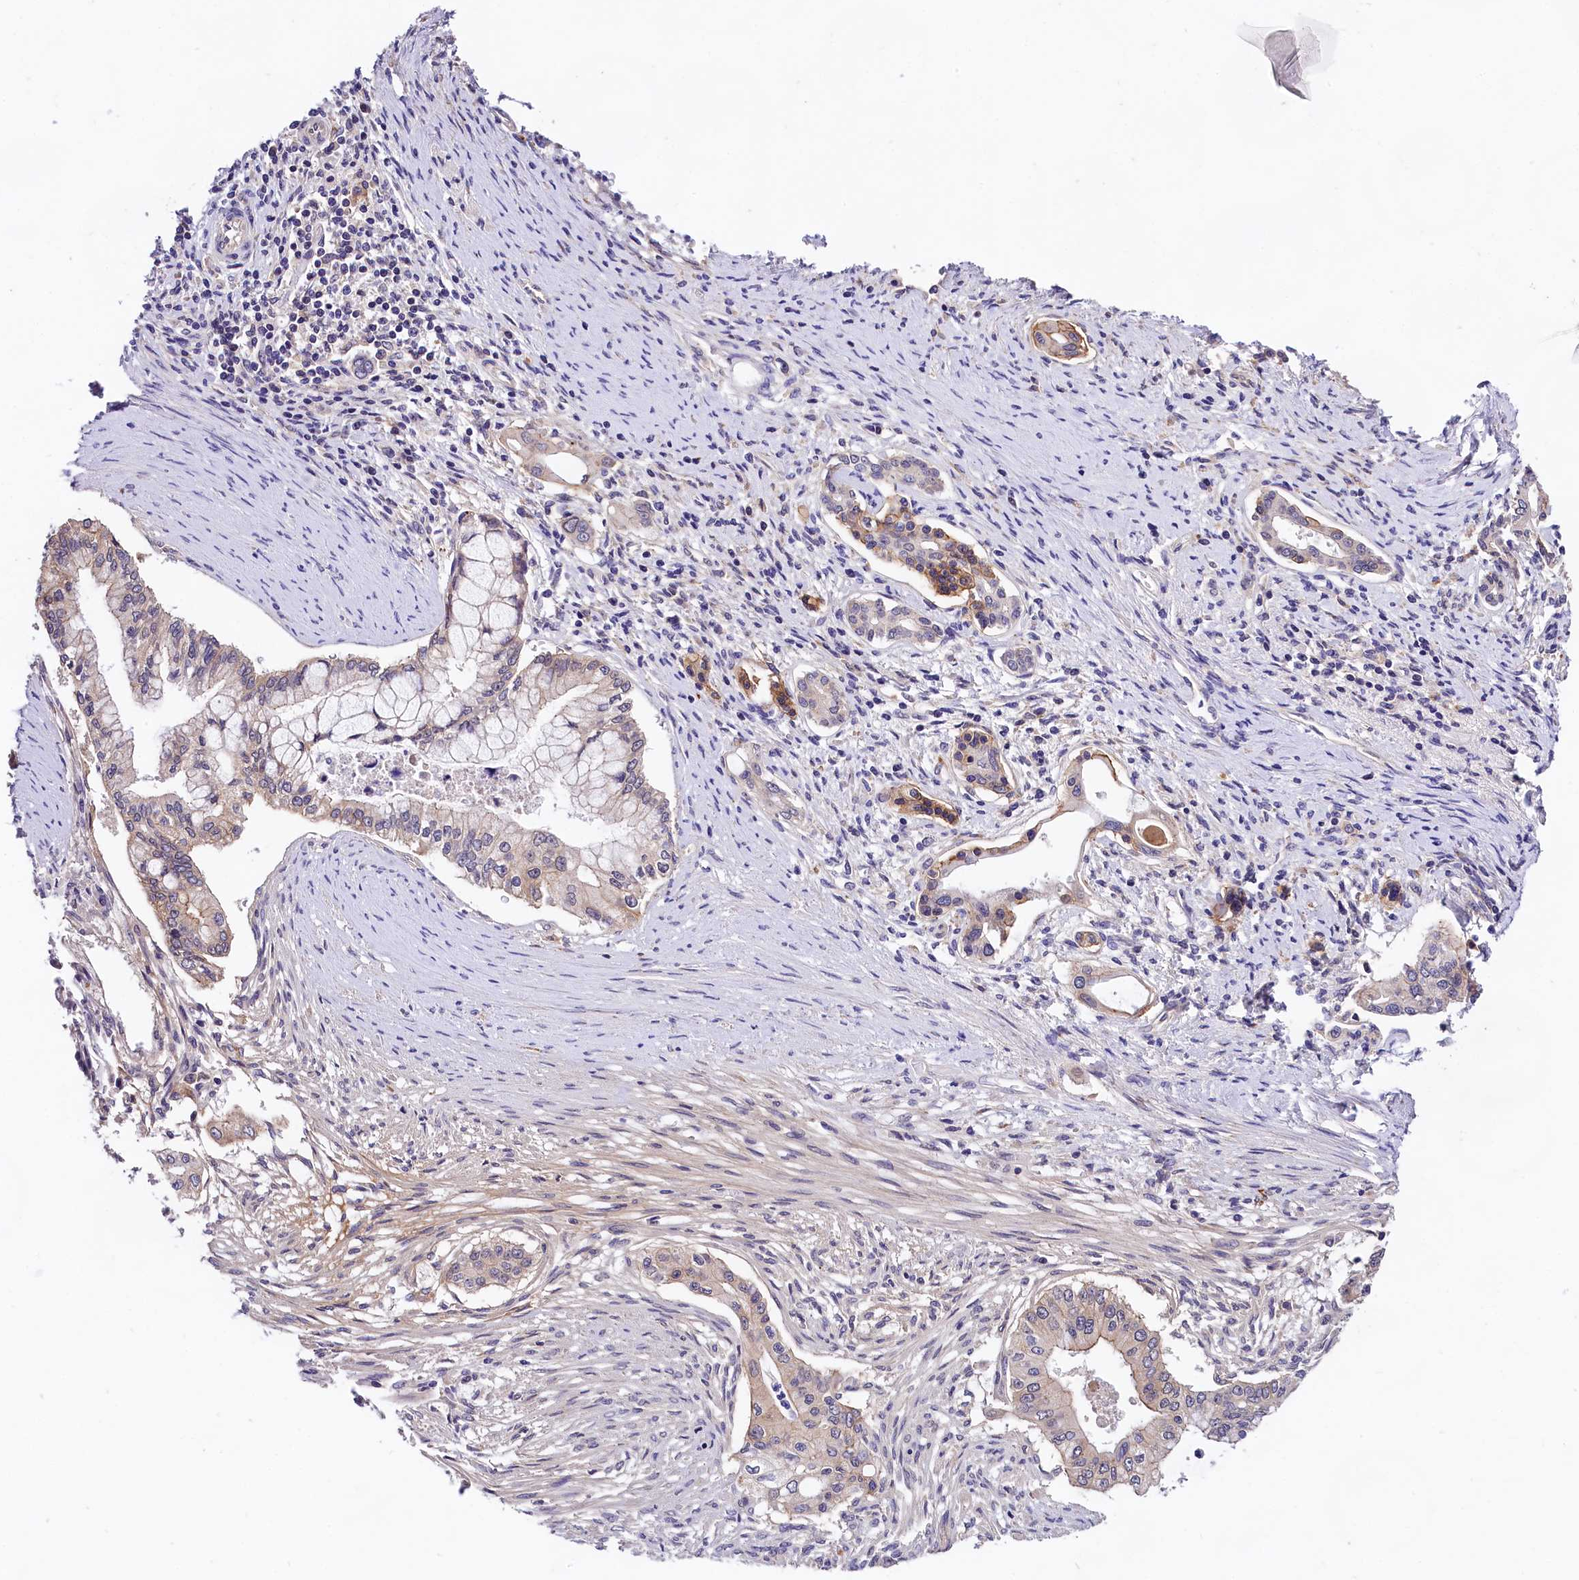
{"staining": {"intensity": "weak", "quantity": "<25%", "location": "cytoplasmic/membranous"}, "tissue": "pancreatic cancer", "cell_type": "Tumor cells", "image_type": "cancer", "snomed": [{"axis": "morphology", "description": "Adenocarcinoma, NOS"}, {"axis": "topography", "description": "Pancreas"}], "caption": "The image demonstrates no staining of tumor cells in adenocarcinoma (pancreatic).", "gene": "OAS3", "patient": {"sex": "male", "age": 46}}